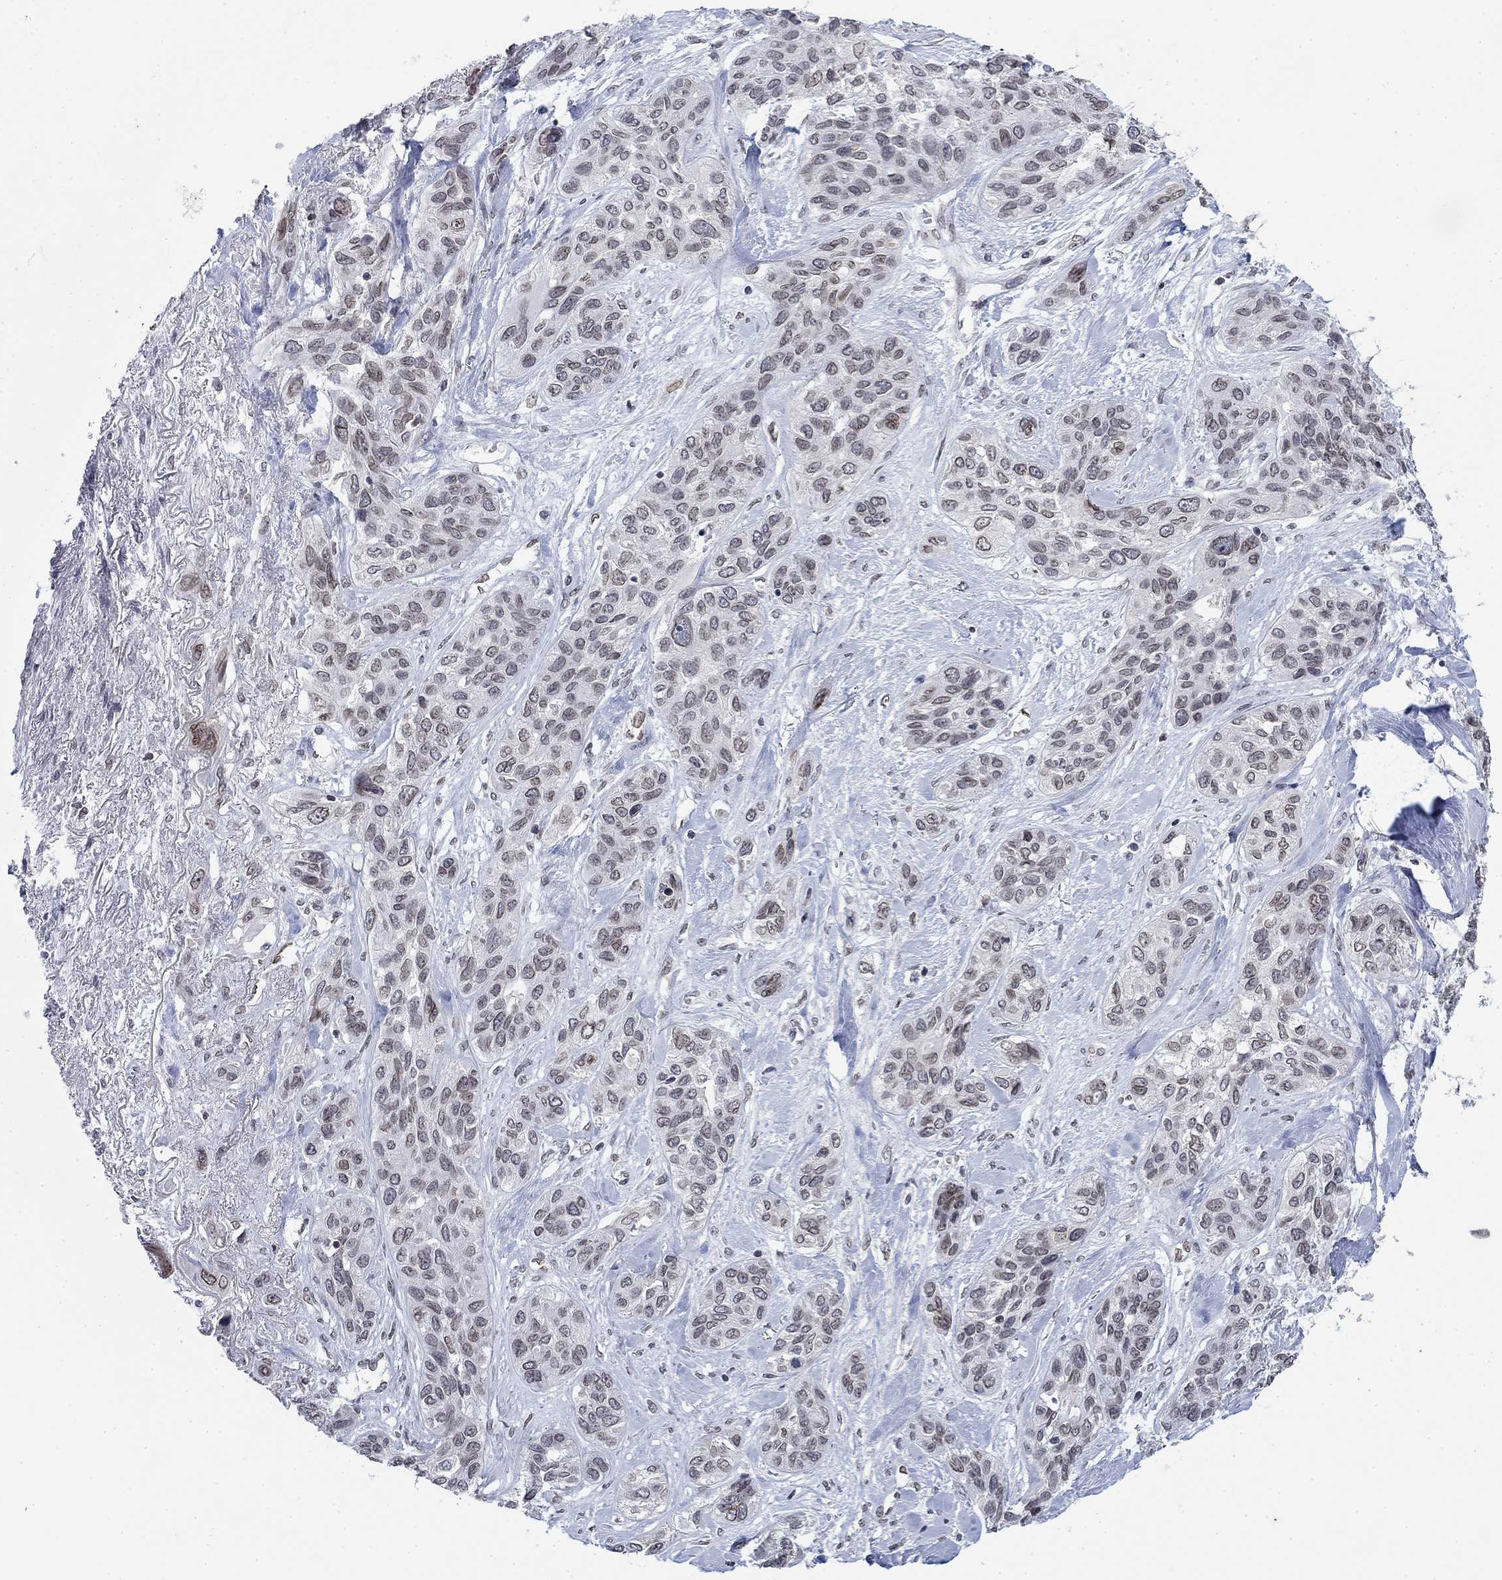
{"staining": {"intensity": "moderate", "quantity": "<25%", "location": "cytoplasmic/membranous,nuclear"}, "tissue": "lung cancer", "cell_type": "Tumor cells", "image_type": "cancer", "snomed": [{"axis": "morphology", "description": "Squamous cell carcinoma, NOS"}, {"axis": "topography", "description": "Lung"}], "caption": "Squamous cell carcinoma (lung) tissue reveals moderate cytoplasmic/membranous and nuclear expression in approximately <25% of tumor cells", "gene": "TOR1AIP1", "patient": {"sex": "female", "age": 70}}